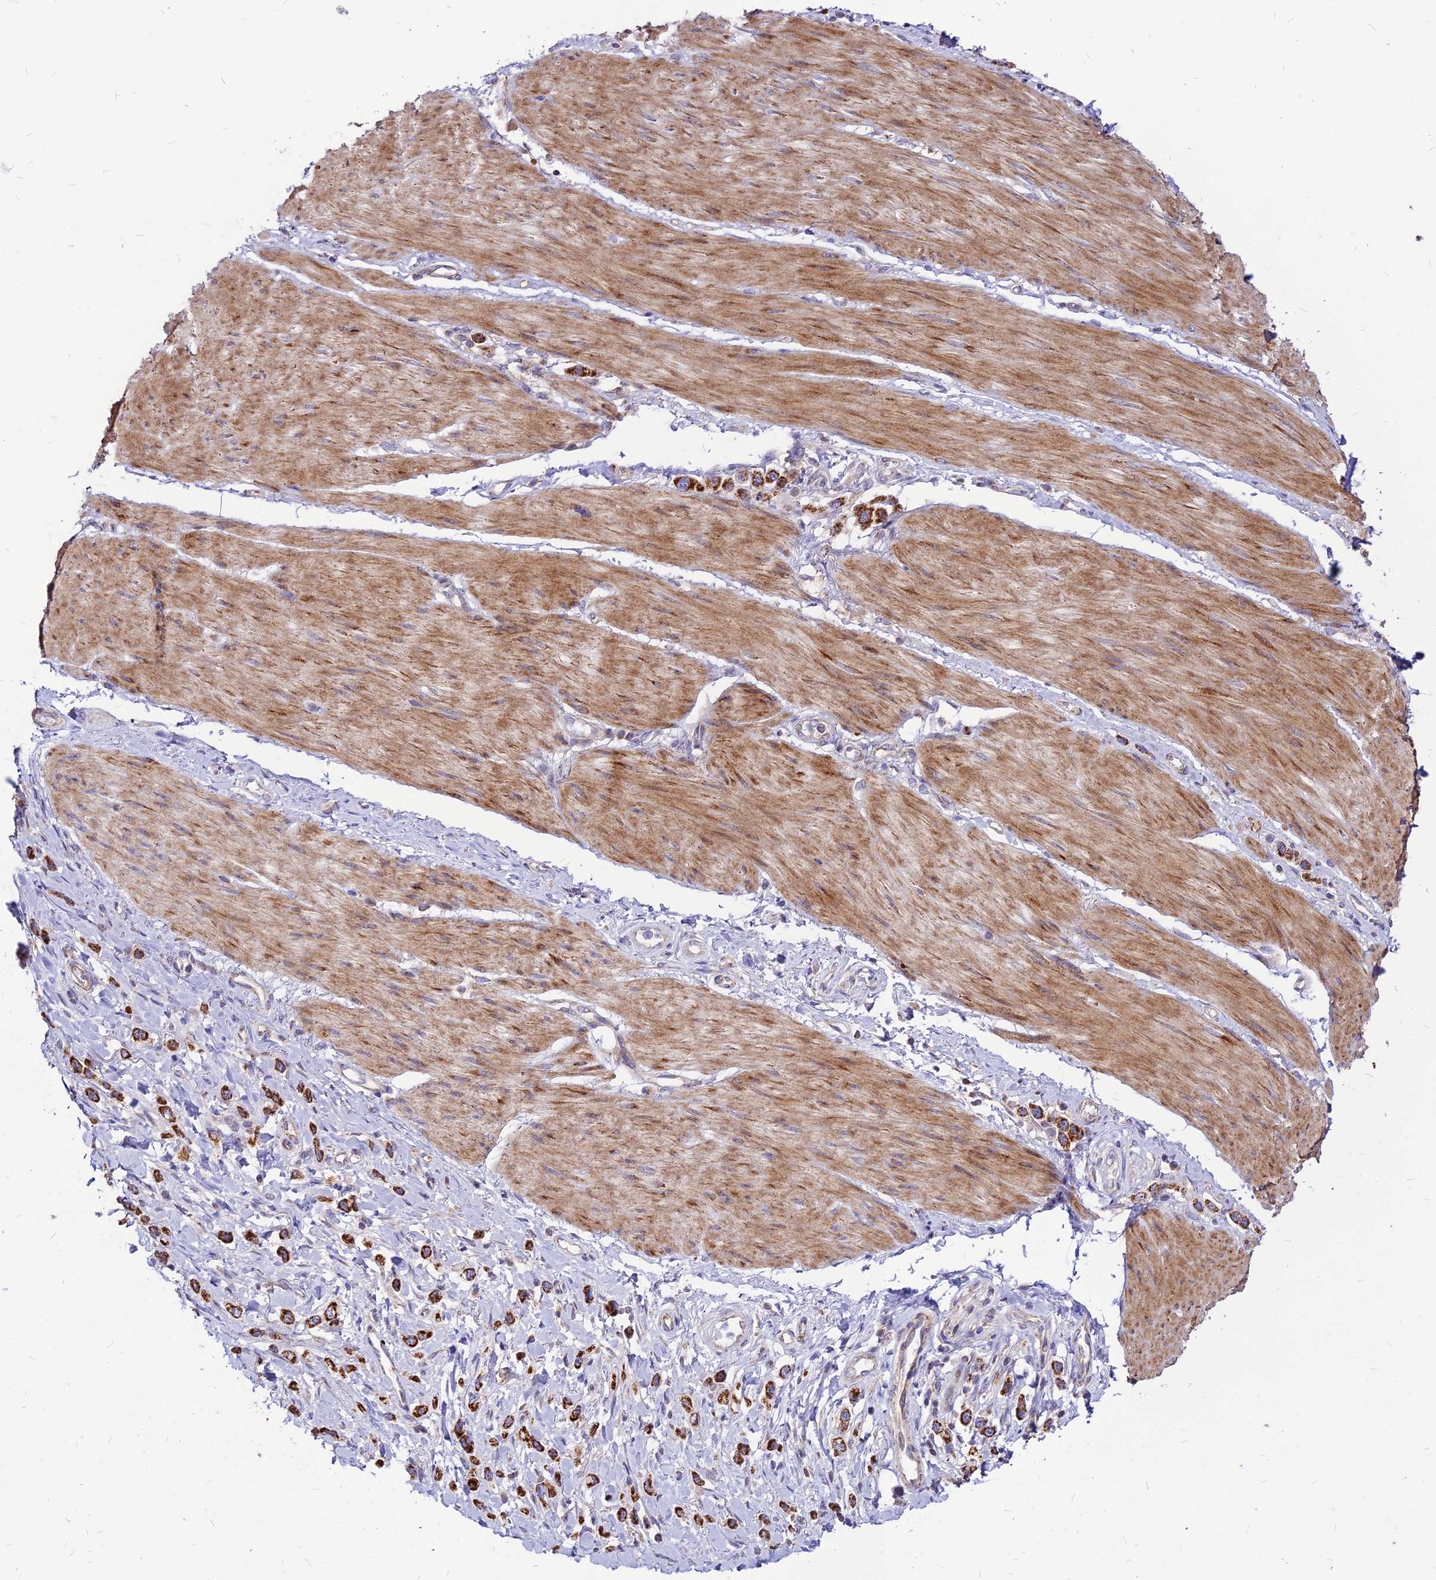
{"staining": {"intensity": "strong", "quantity": ">75%", "location": "cytoplasmic/membranous"}, "tissue": "stomach cancer", "cell_type": "Tumor cells", "image_type": "cancer", "snomed": [{"axis": "morphology", "description": "Adenocarcinoma, NOS"}, {"axis": "topography", "description": "Stomach"}], "caption": "Stomach cancer stained for a protein reveals strong cytoplasmic/membranous positivity in tumor cells.", "gene": "ECI1", "patient": {"sex": "female", "age": 65}}